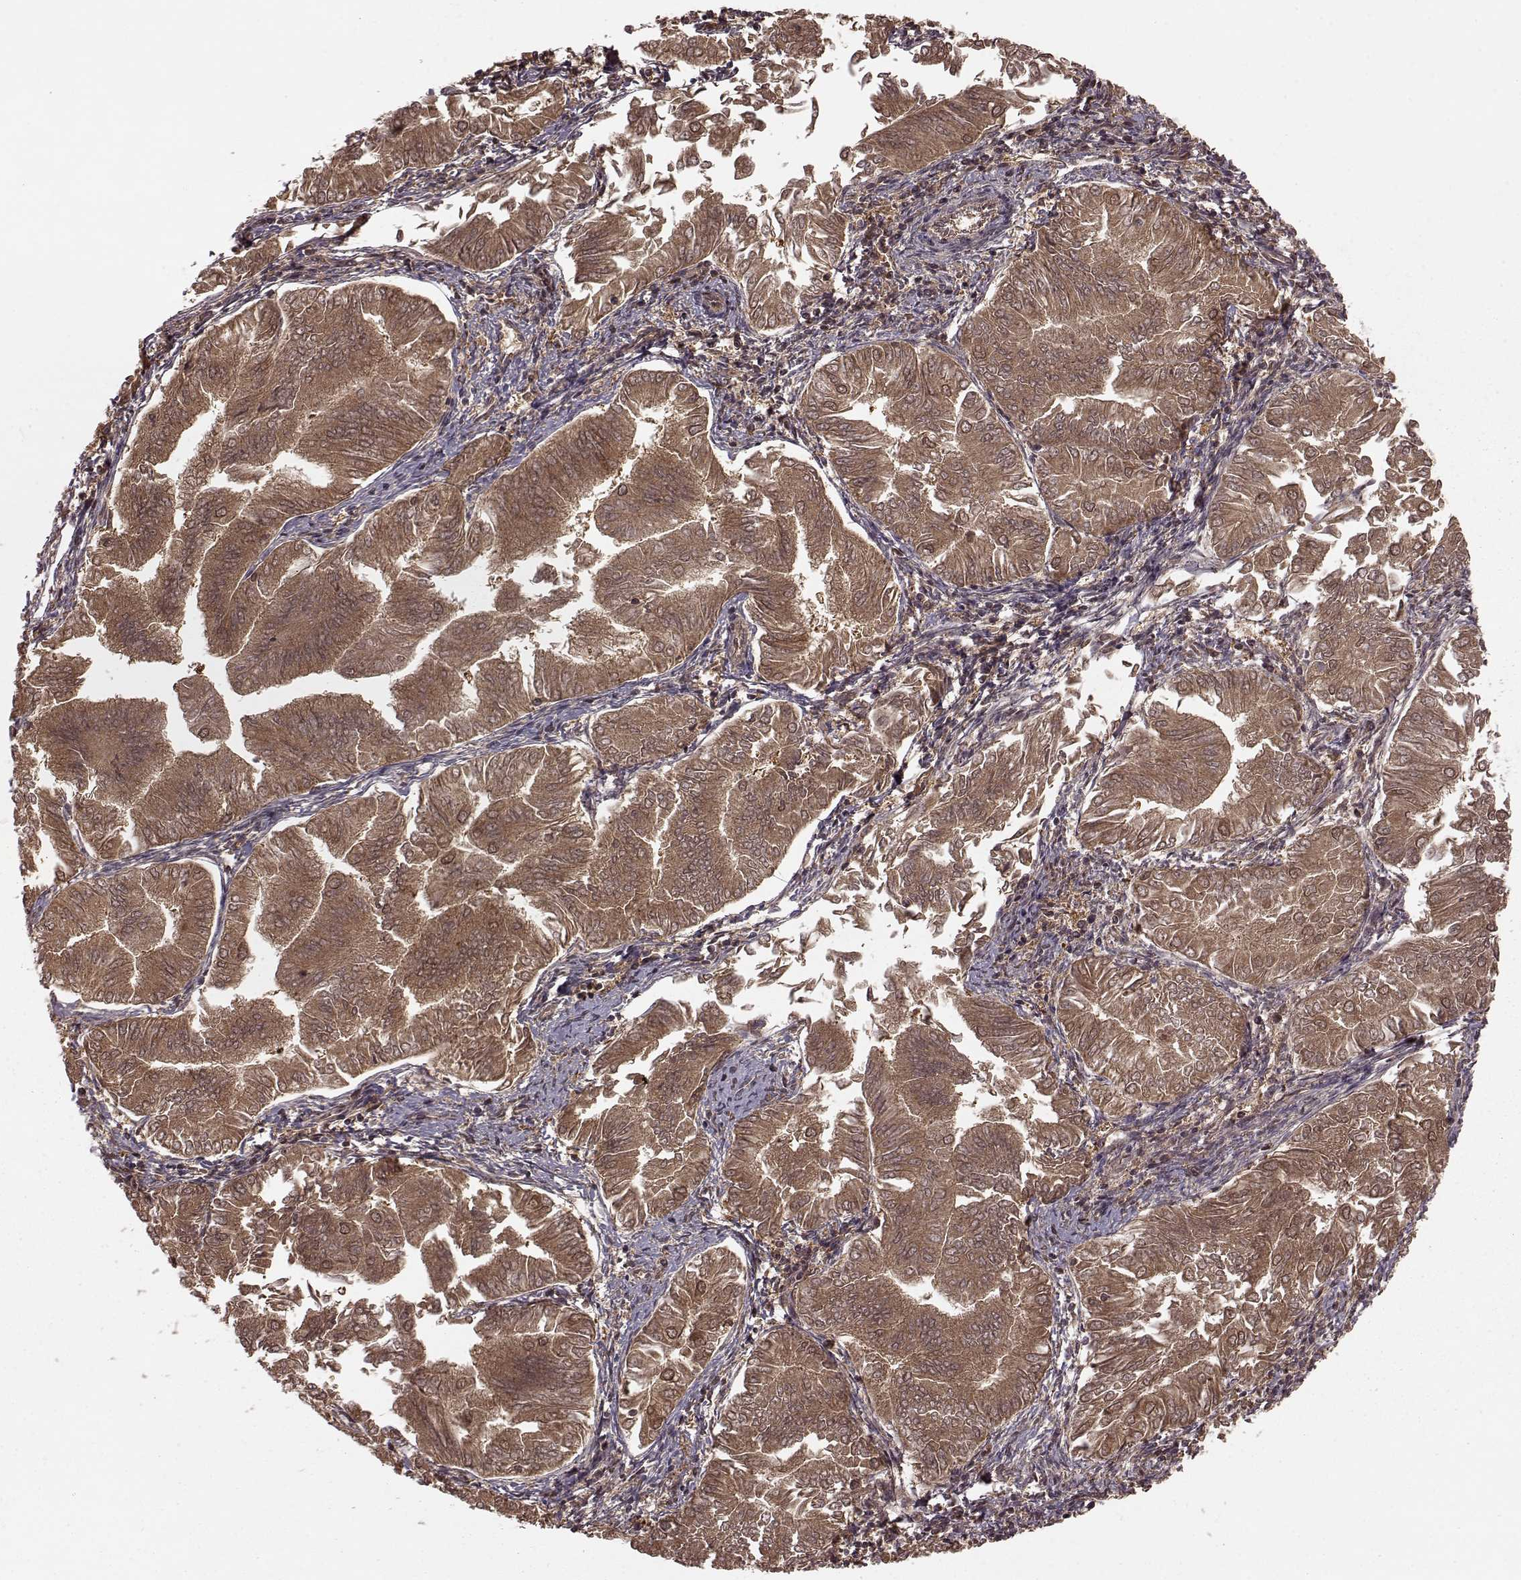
{"staining": {"intensity": "moderate", "quantity": ">75%", "location": "cytoplasmic/membranous"}, "tissue": "endometrial cancer", "cell_type": "Tumor cells", "image_type": "cancer", "snomed": [{"axis": "morphology", "description": "Adenocarcinoma, NOS"}, {"axis": "topography", "description": "Endometrium"}], "caption": "Endometrial adenocarcinoma stained for a protein shows moderate cytoplasmic/membranous positivity in tumor cells.", "gene": "GSS", "patient": {"sex": "female", "age": 53}}